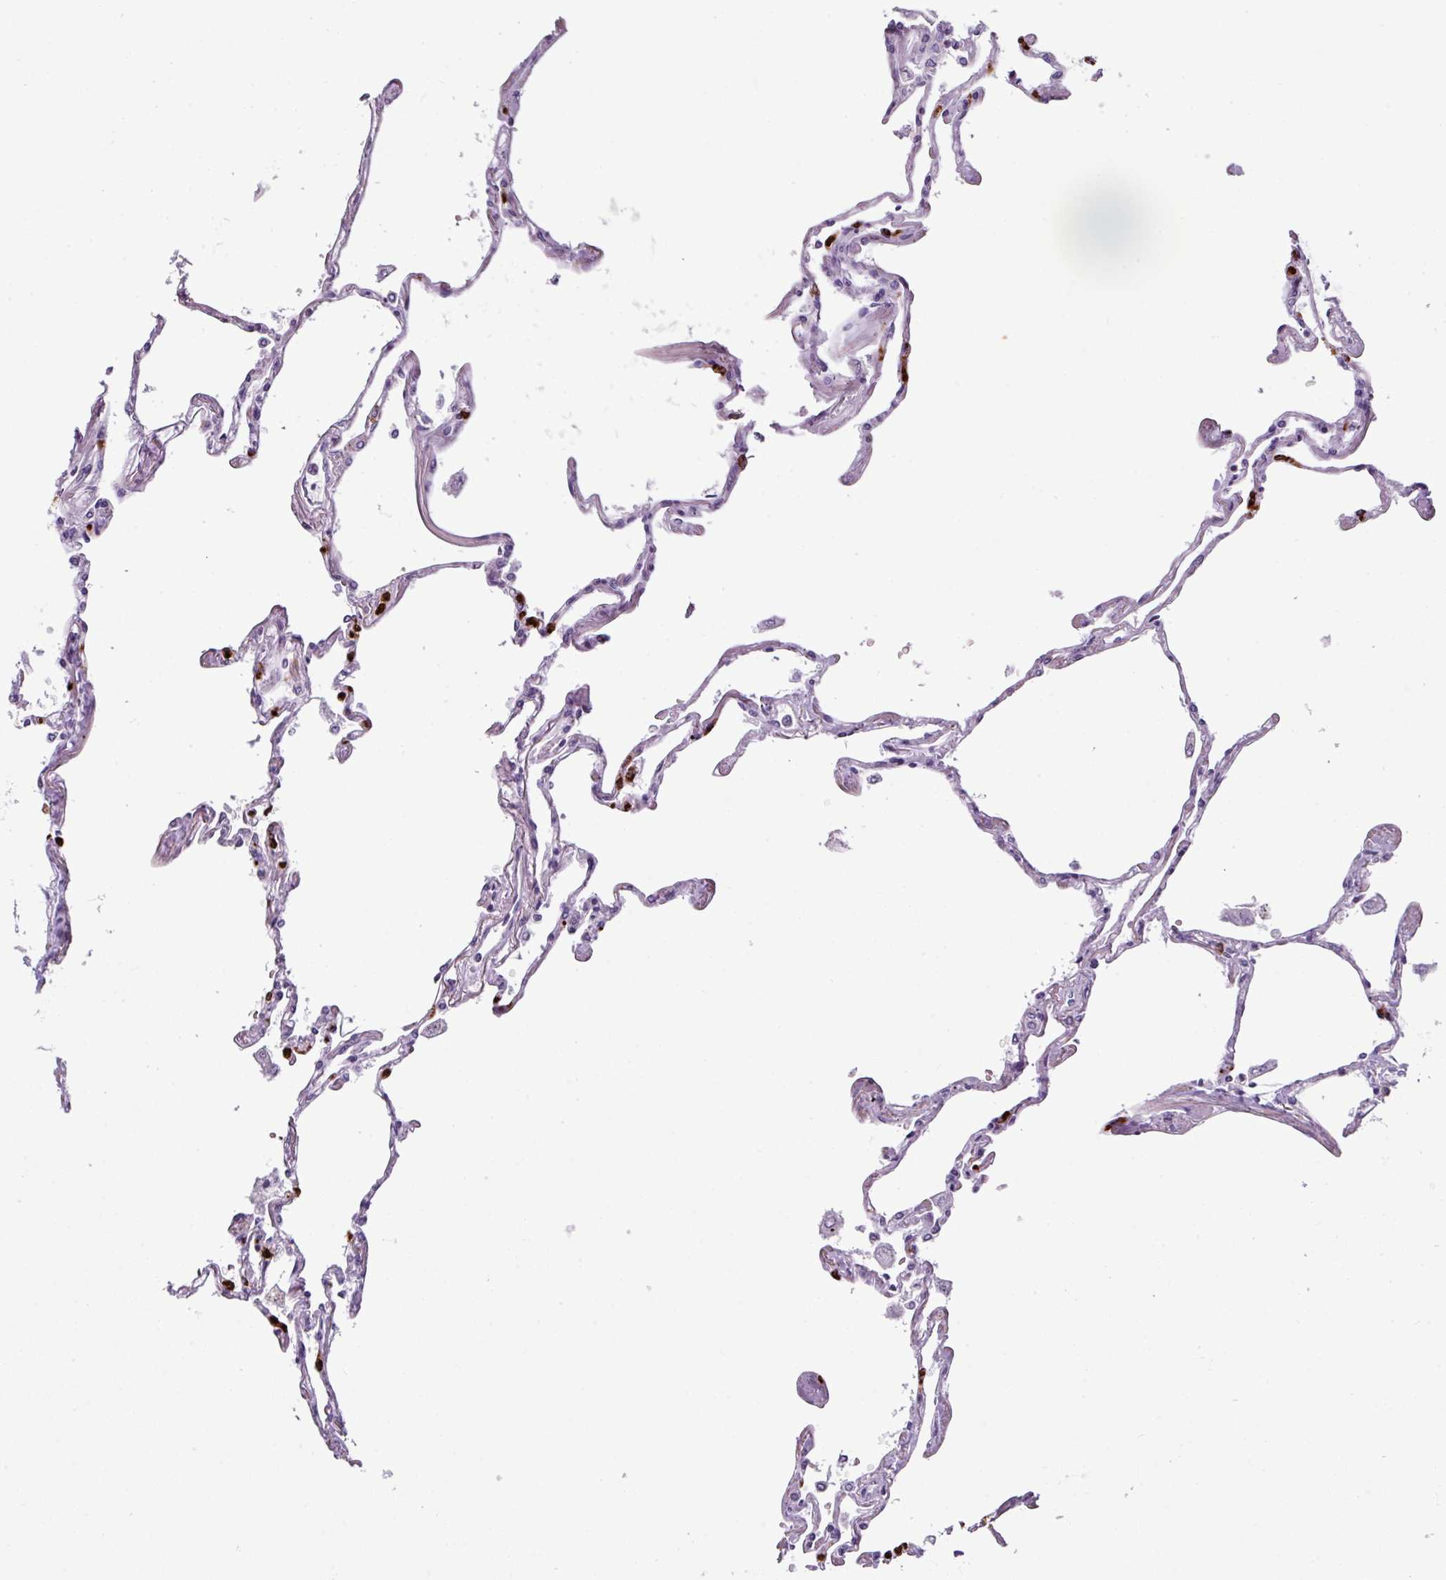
{"staining": {"intensity": "negative", "quantity": "none", "location": "none"}, "tissue": "lung", "cell_type": "Alveolar cells", "image_type": "normal", "snomed": [{"axis": "morphology", "description": "Normal tissue, NOS"}, {"axis": "topography", "description": "Lung"}], "caption": "High power microscopy image of an IHC histopathology image of normal lung, revealing no significant staining in alveolar cells.", "gene": "CTSG", "patient": {"sex": "female", "age": 67}}